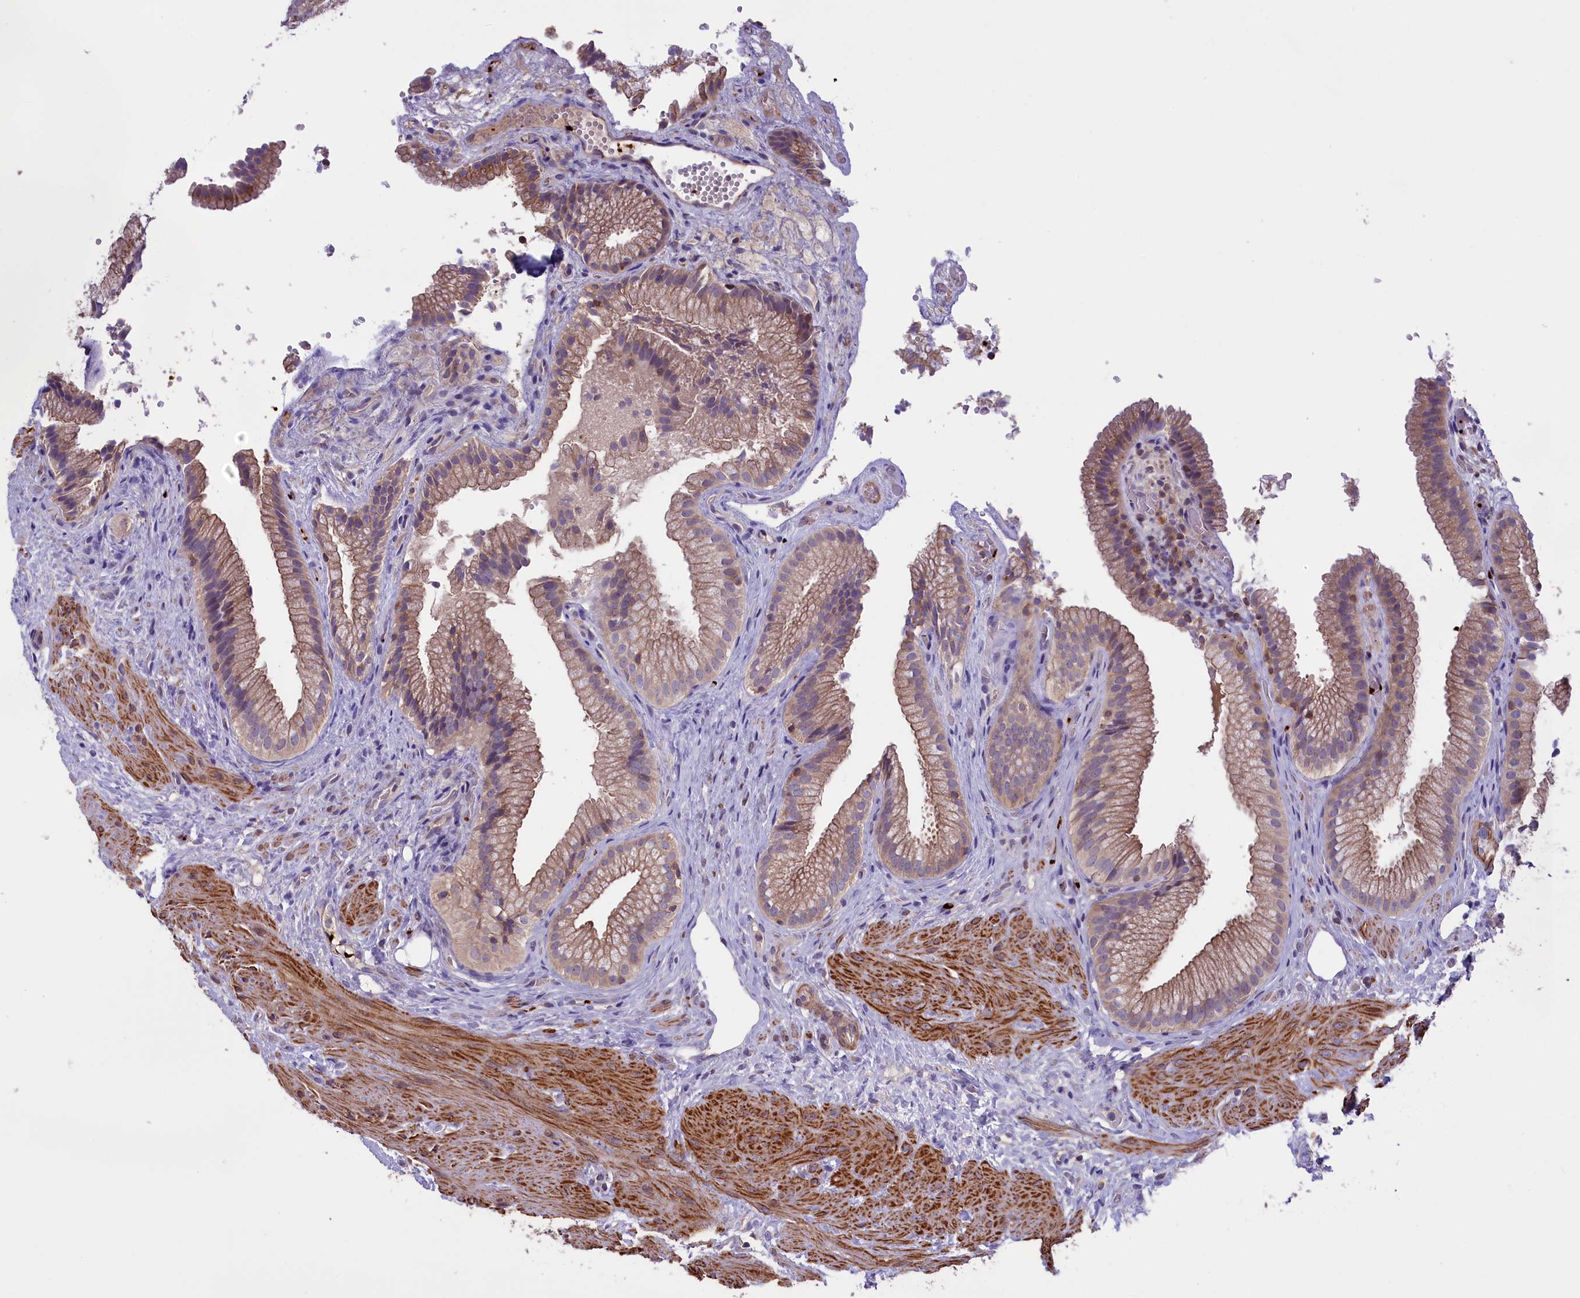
{"staining": {"intensity": "moderate", "quantity": ">75%", "location": "cytoplasmic/membranous"}, "tissue": "gallbladder", "cell_type": "Glandular cells", "image_type": "normal", "snomed": [{"axis": "morphology", "description": "Normal tissue, NOS"}, {"axis": "morphology", "description": "Inflammation, NOS"}, {"axis": "topography", "description": "Gallbladder"}], "caption": "A brown stain labels moderate cytoplasmic/membranous staining of a protein in glandular cells of benign human gallbladder. Using DAB (3,3'-diaminobenzidine) (brown) and hematoxylin (blue) stains, captured at high magnification using brightfield microscopy.", "gene": "HEATR3", "patient": {"sex": "male", "age": 51}}